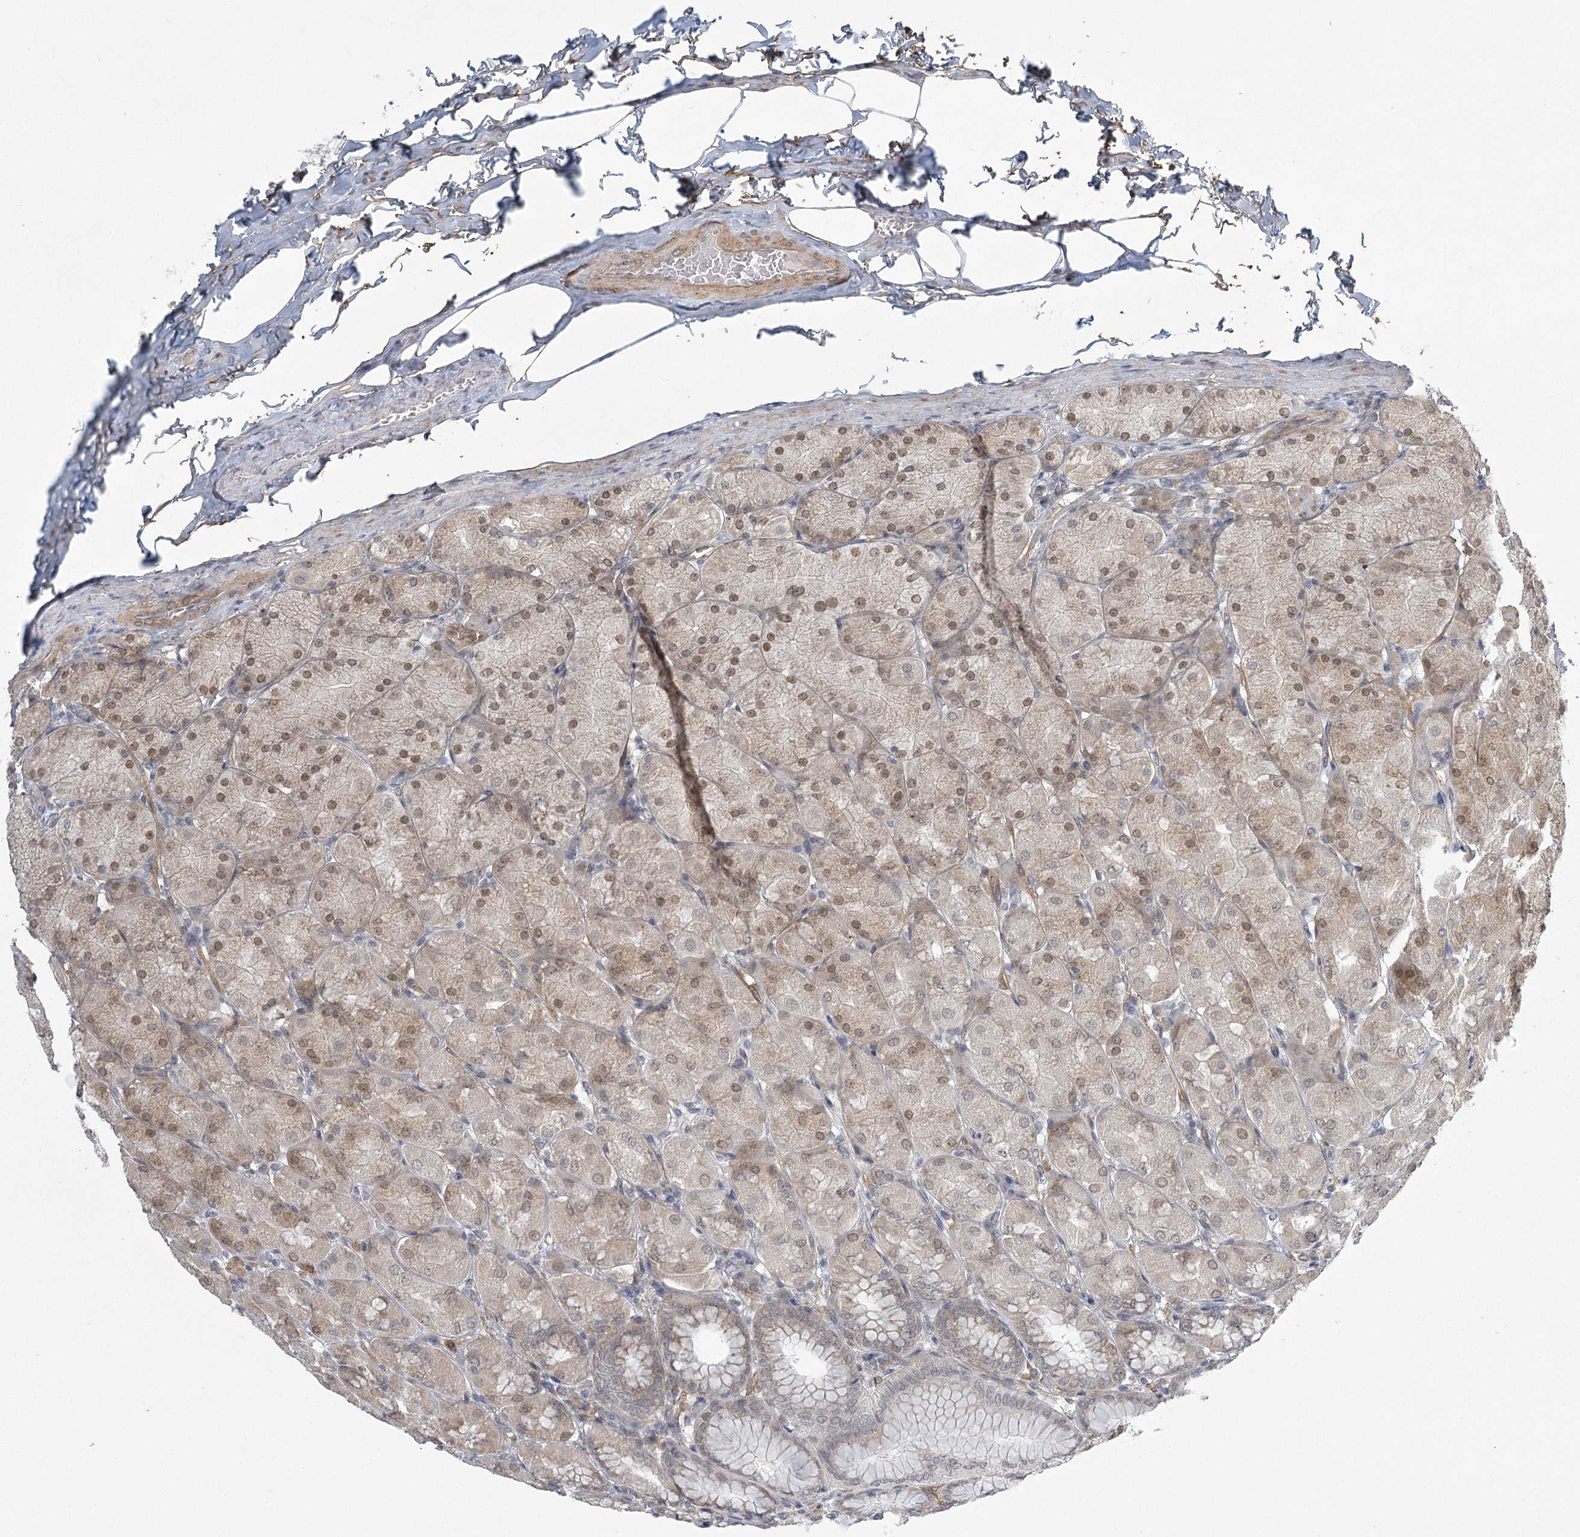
{"staining": {"intensity": "weak", "quantity": "25%-75%", "location": "cytoplasmic/membranous,nuclear"}, "tissue": "stomach", "cell_type": "Glandular cells", "image_type": "normal", "snomed": [{"axis": "morphology", "description": "Normal tissue, NOS"}, {"axis": "topography", "description": "Stomach, upper"}], "caption": "IHC histopathology image of unremarkable stomach stained for a protein (brown), which displays low levels of weak cytoplasmic/membranous,nuclear expression in about 25%-75% of glandular cells.", "gene": "MED28", "patient": {"sex": "female", "age": 56}}